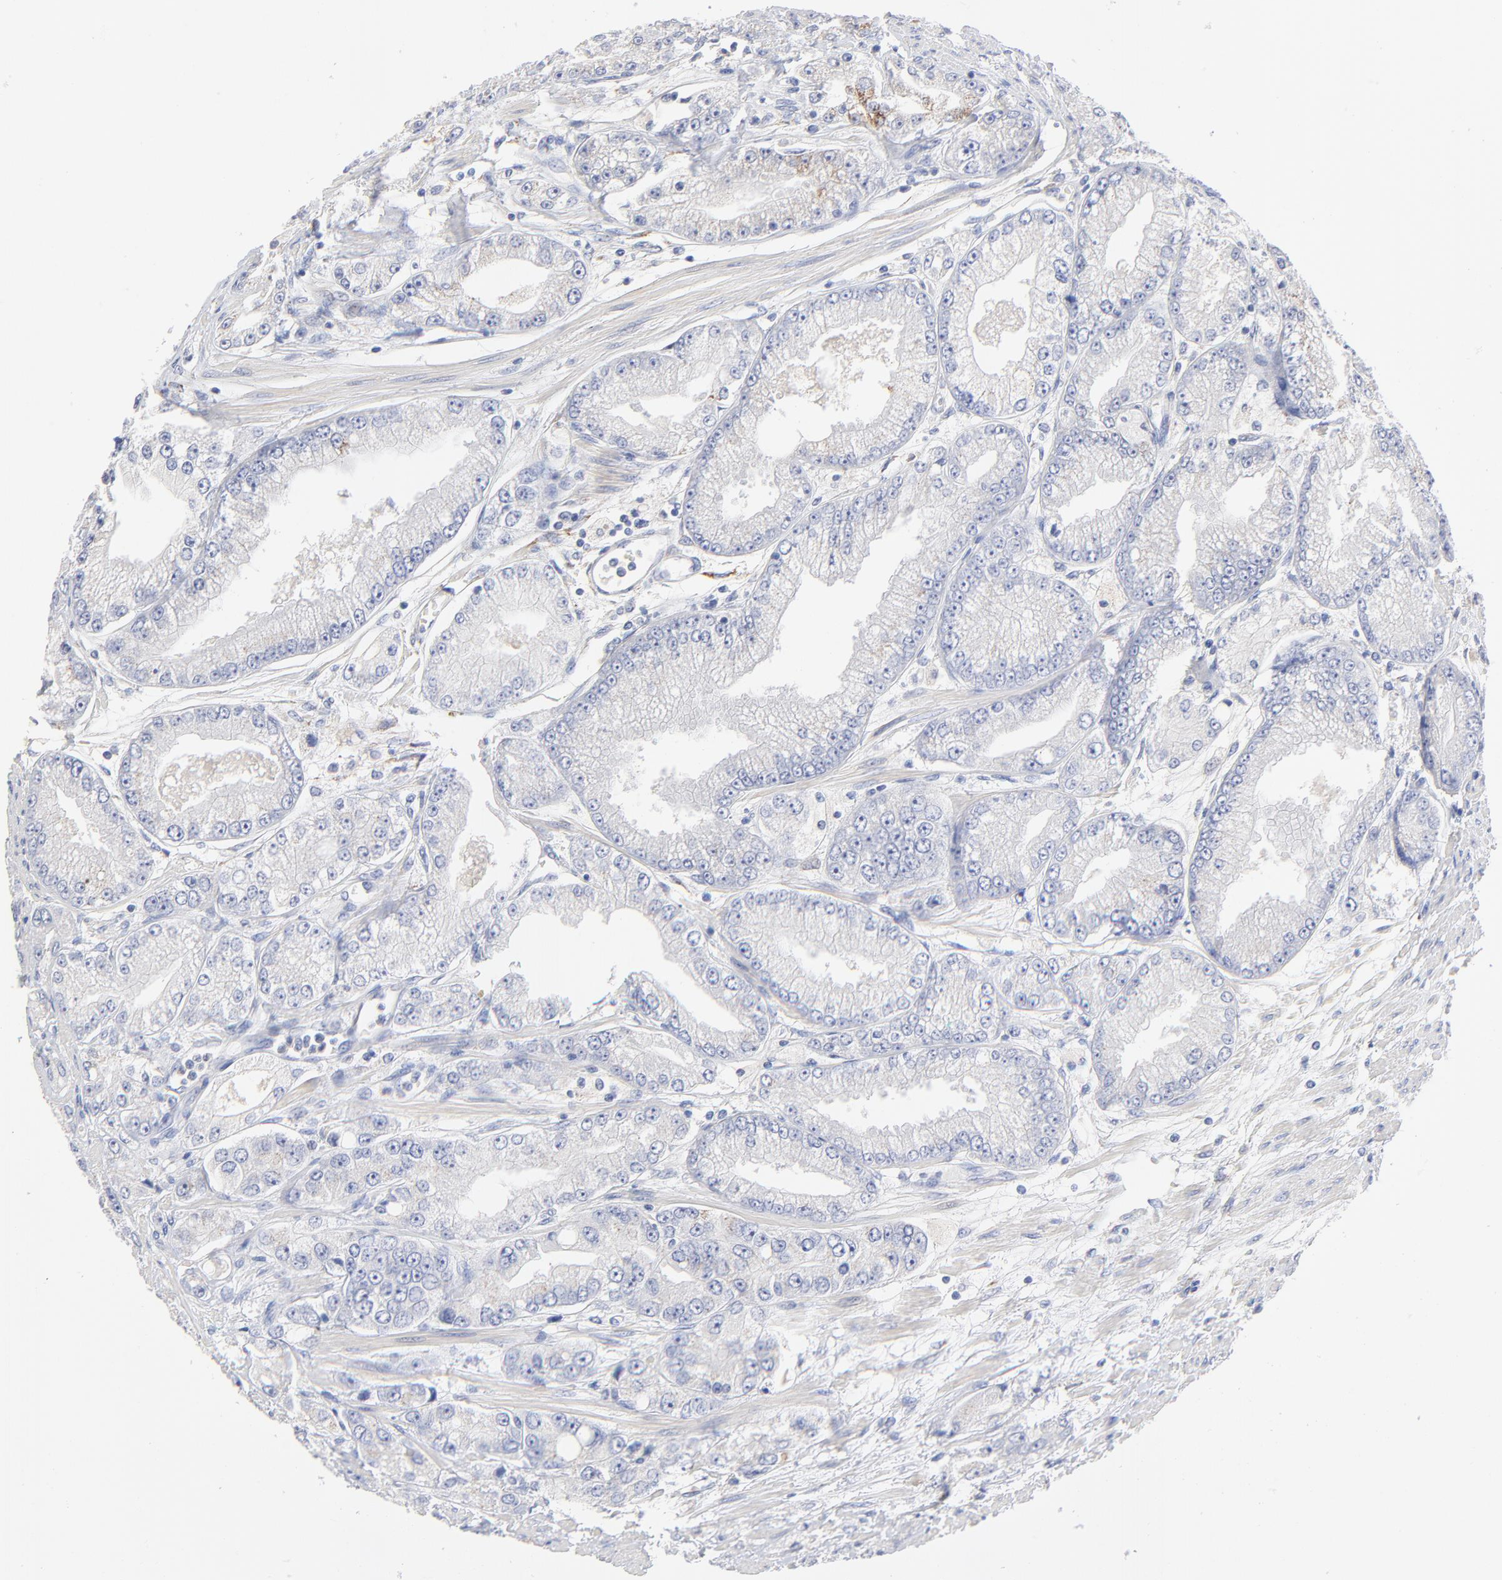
{"staining": {"intensity": "negative", "quantity": "none", "location": "none"}, "tissue": "prostate cancer", "cell_type": "Tumor cells", "image_type": "cancer", "snomed": [{"axis": "morphology", "description": "Adenocarcinoma, Medium grade"}, {"axis": "topography", "description": "Prostate"}], "caption": "Immunohistochemistry image of neoplastic tissue: human prostate medium-grade adenocarcinoma stained with DAB (3,3'-diaminobenzidine) demonstrates no significant protein staining in tumor cells.", "gene": "FBXO10", "patient": {"sex": "male", "age": 72}}